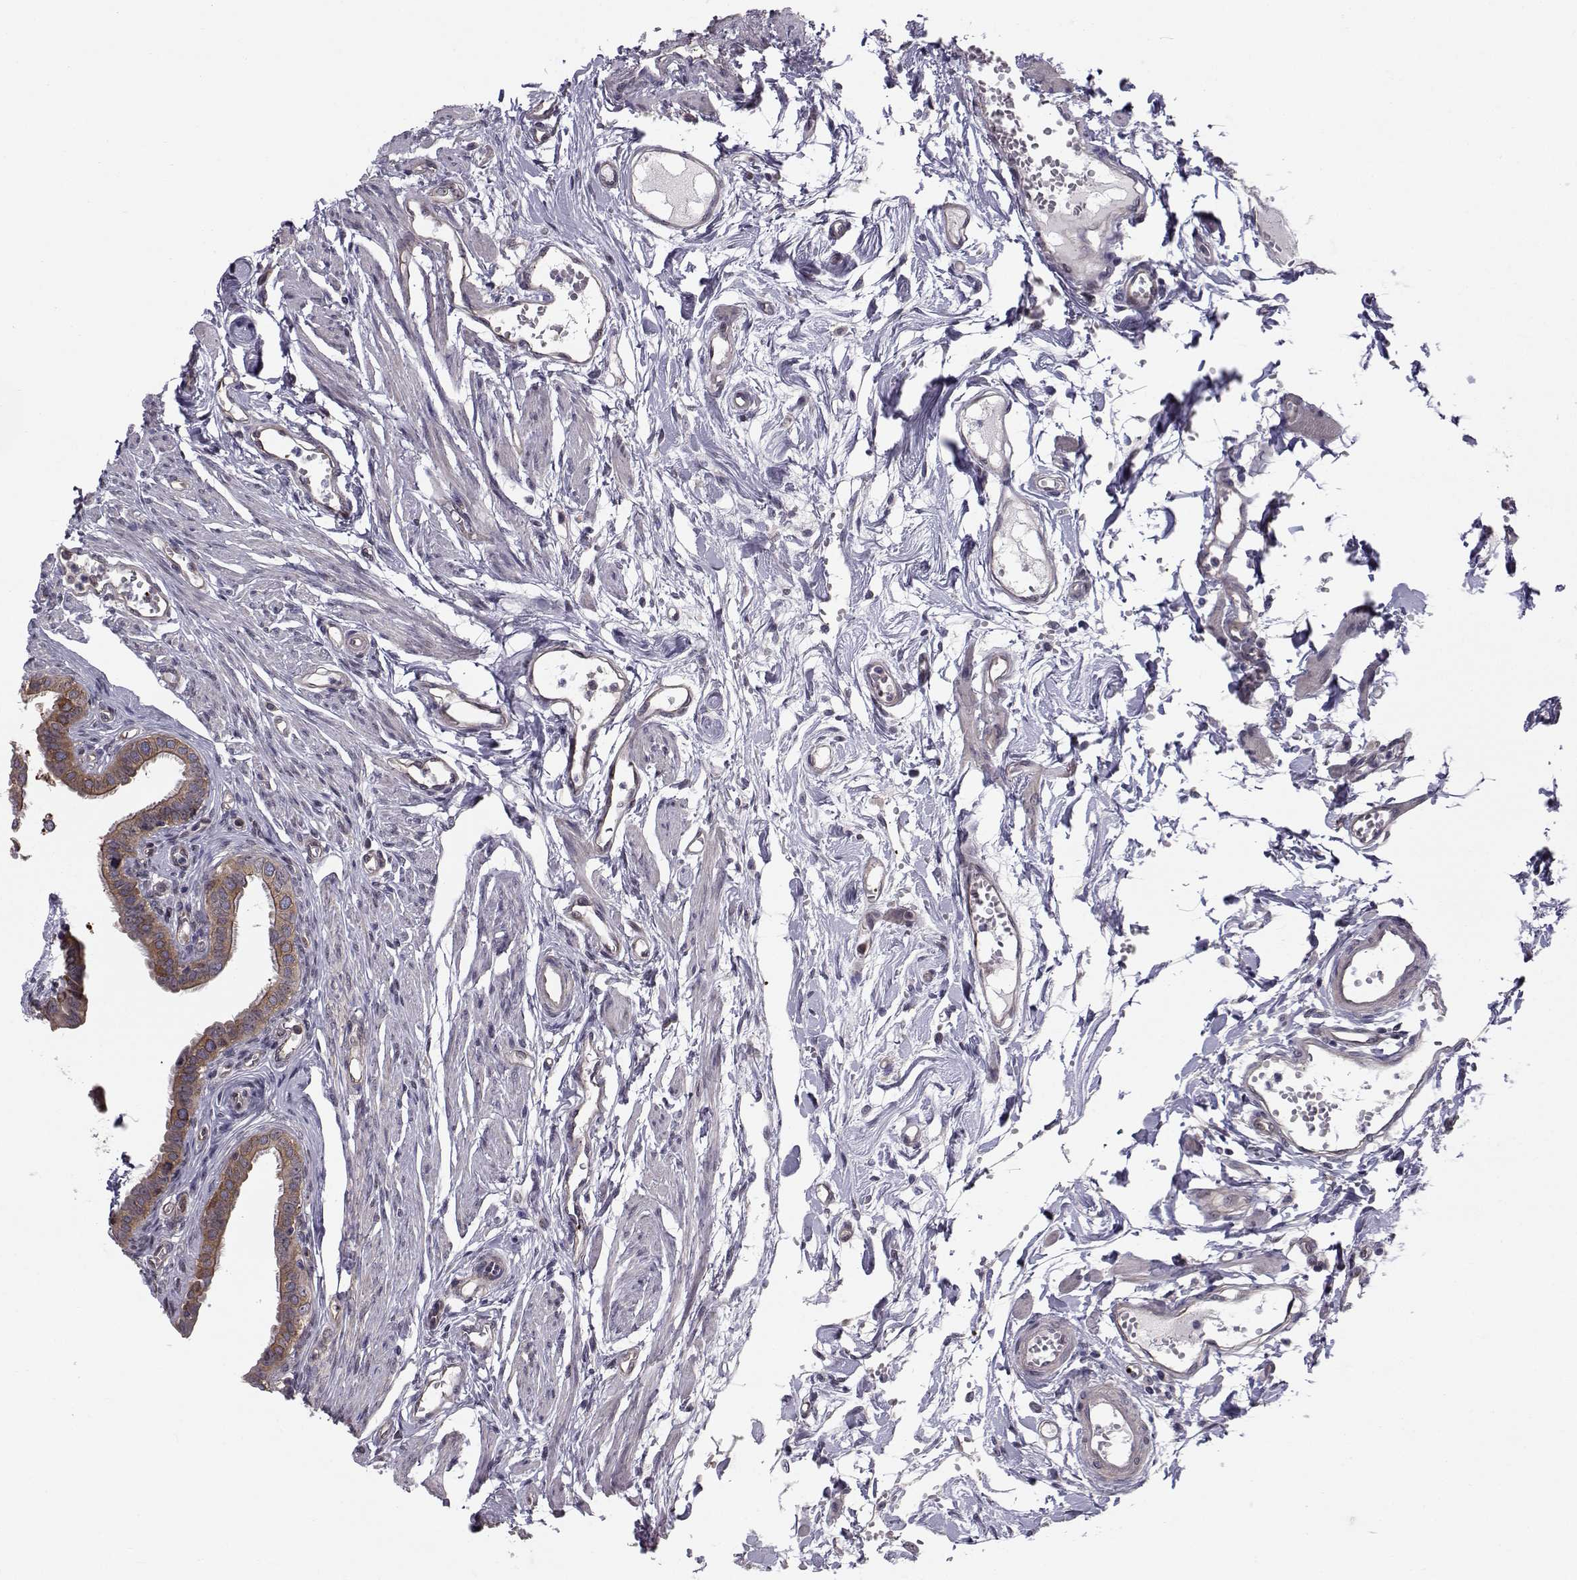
{"staining": {"intensity": "moderate", "quantity": "<25%", "location": "cytoplasmic/membranous"}, "tissue": "fallopian tube", "cell_type": "Glandular cells", "image_type": "normal", "snomed": [{"axis": "morphology", "description": "Normal tissue, NOS"}, {"axis": "morphology", "description": "Carcinoma, endometroid"}, {"axis": "topography", "description": "Fallopian tube"}, {"axis": "topography", "description": "Ovary"}], "caption": "DAB (3,3'-diaminobenzidine) immunohistochemical staining of benign human fallopian tube exhibits moderate cytoplasmic/membranous protein staining in approximately <25% of glandular cells.", "gene": "HSP90AB1", "patient": {"sex": "female", "age": 42}}